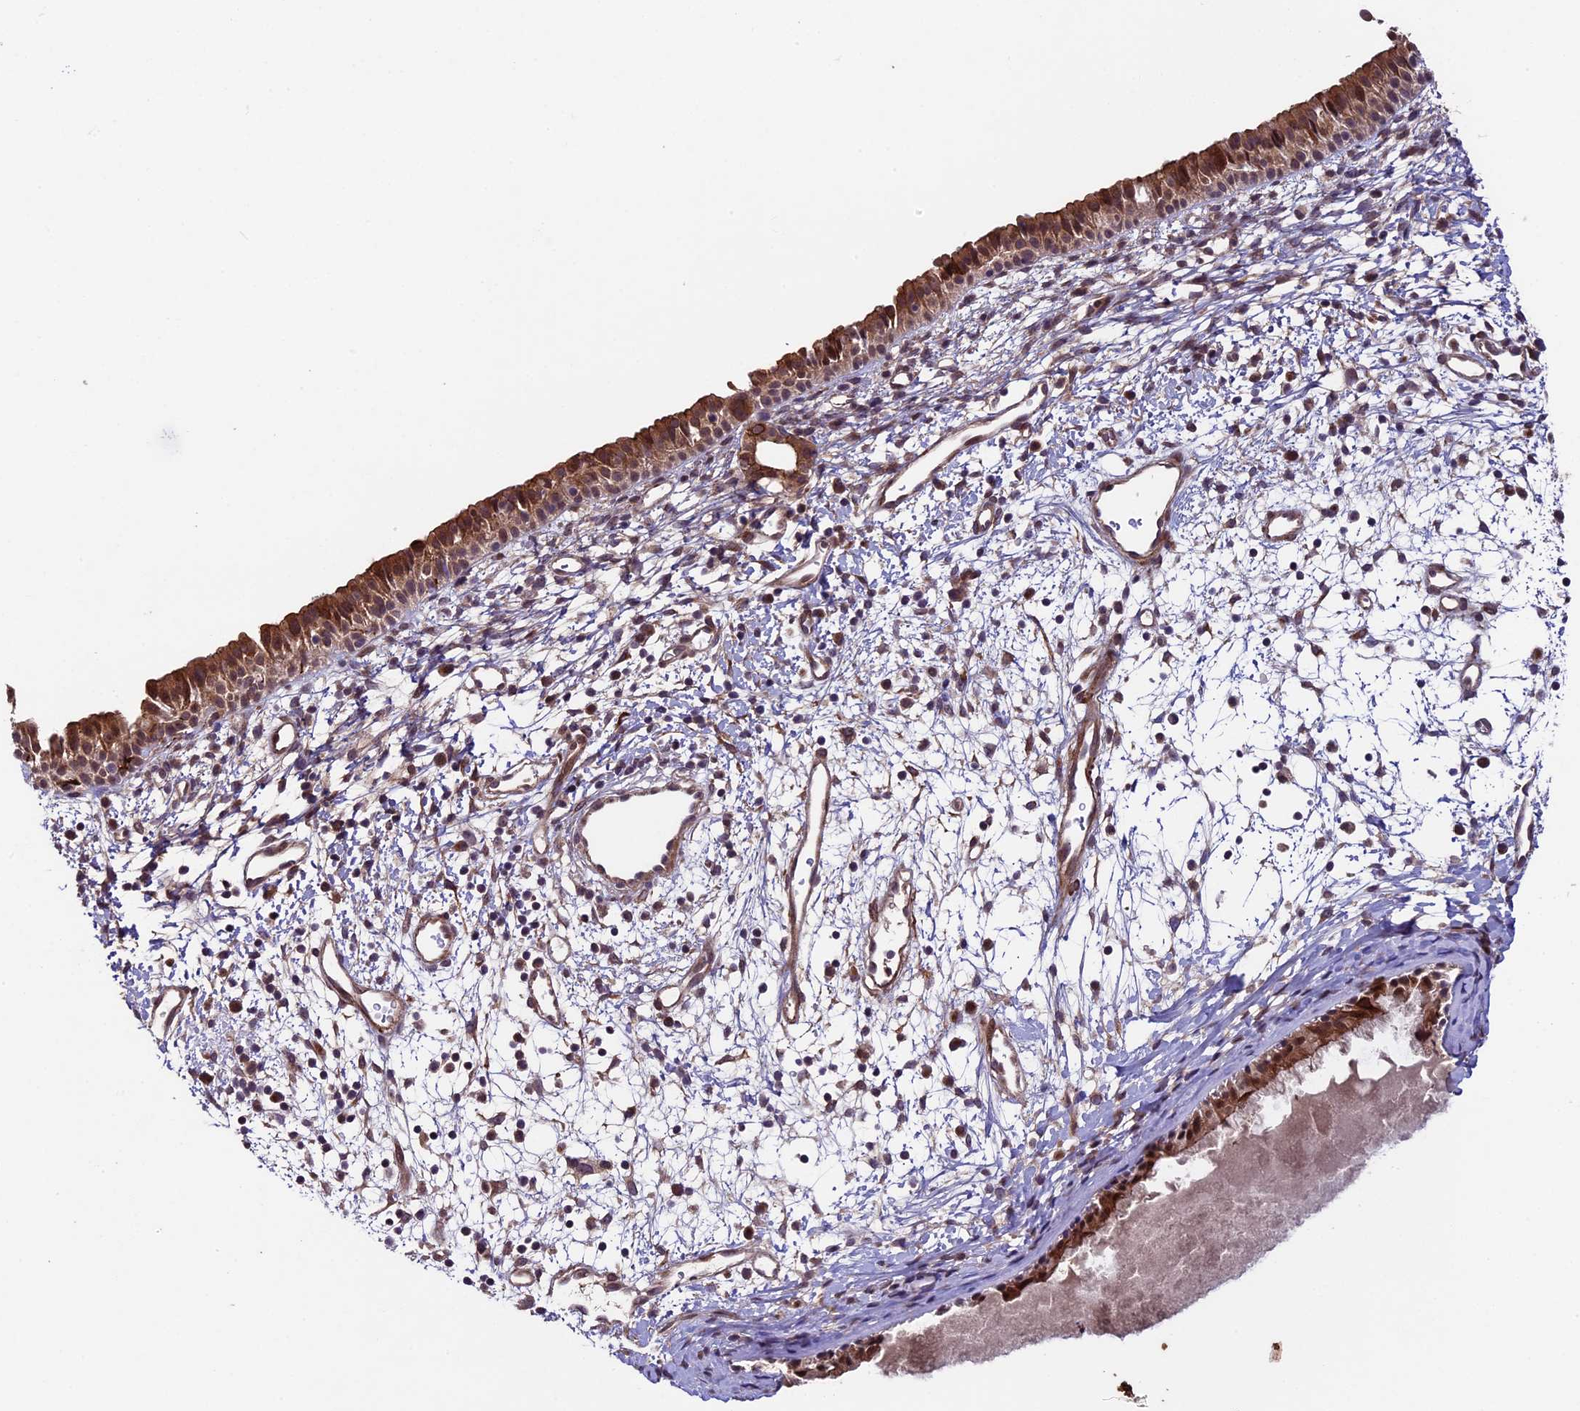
{"staining": {"intensity": "strong", "quantity": ">75%", "location": "cytoplasmic/membranous,nuclear"}, "tissue": "nasopharynx", "cell_type": "Respiratory epithelial cells", "image_type": "normal", "snomed": [{"axis": "morphology", "description": "Normal tissue, NOS"}, {"axis": "topography", "description": "Nasopharynx"}], "caption": "An immunohistochemistry histopathology image of benign tissue is shown. Protein staining in brown shows strong cytoplasmic/membranous,nuclear positivity in nasopharynx within respiratory epithelial cells.", "gene": "SIPA1L3", "patient": {"sex": "male", "age": 22}}